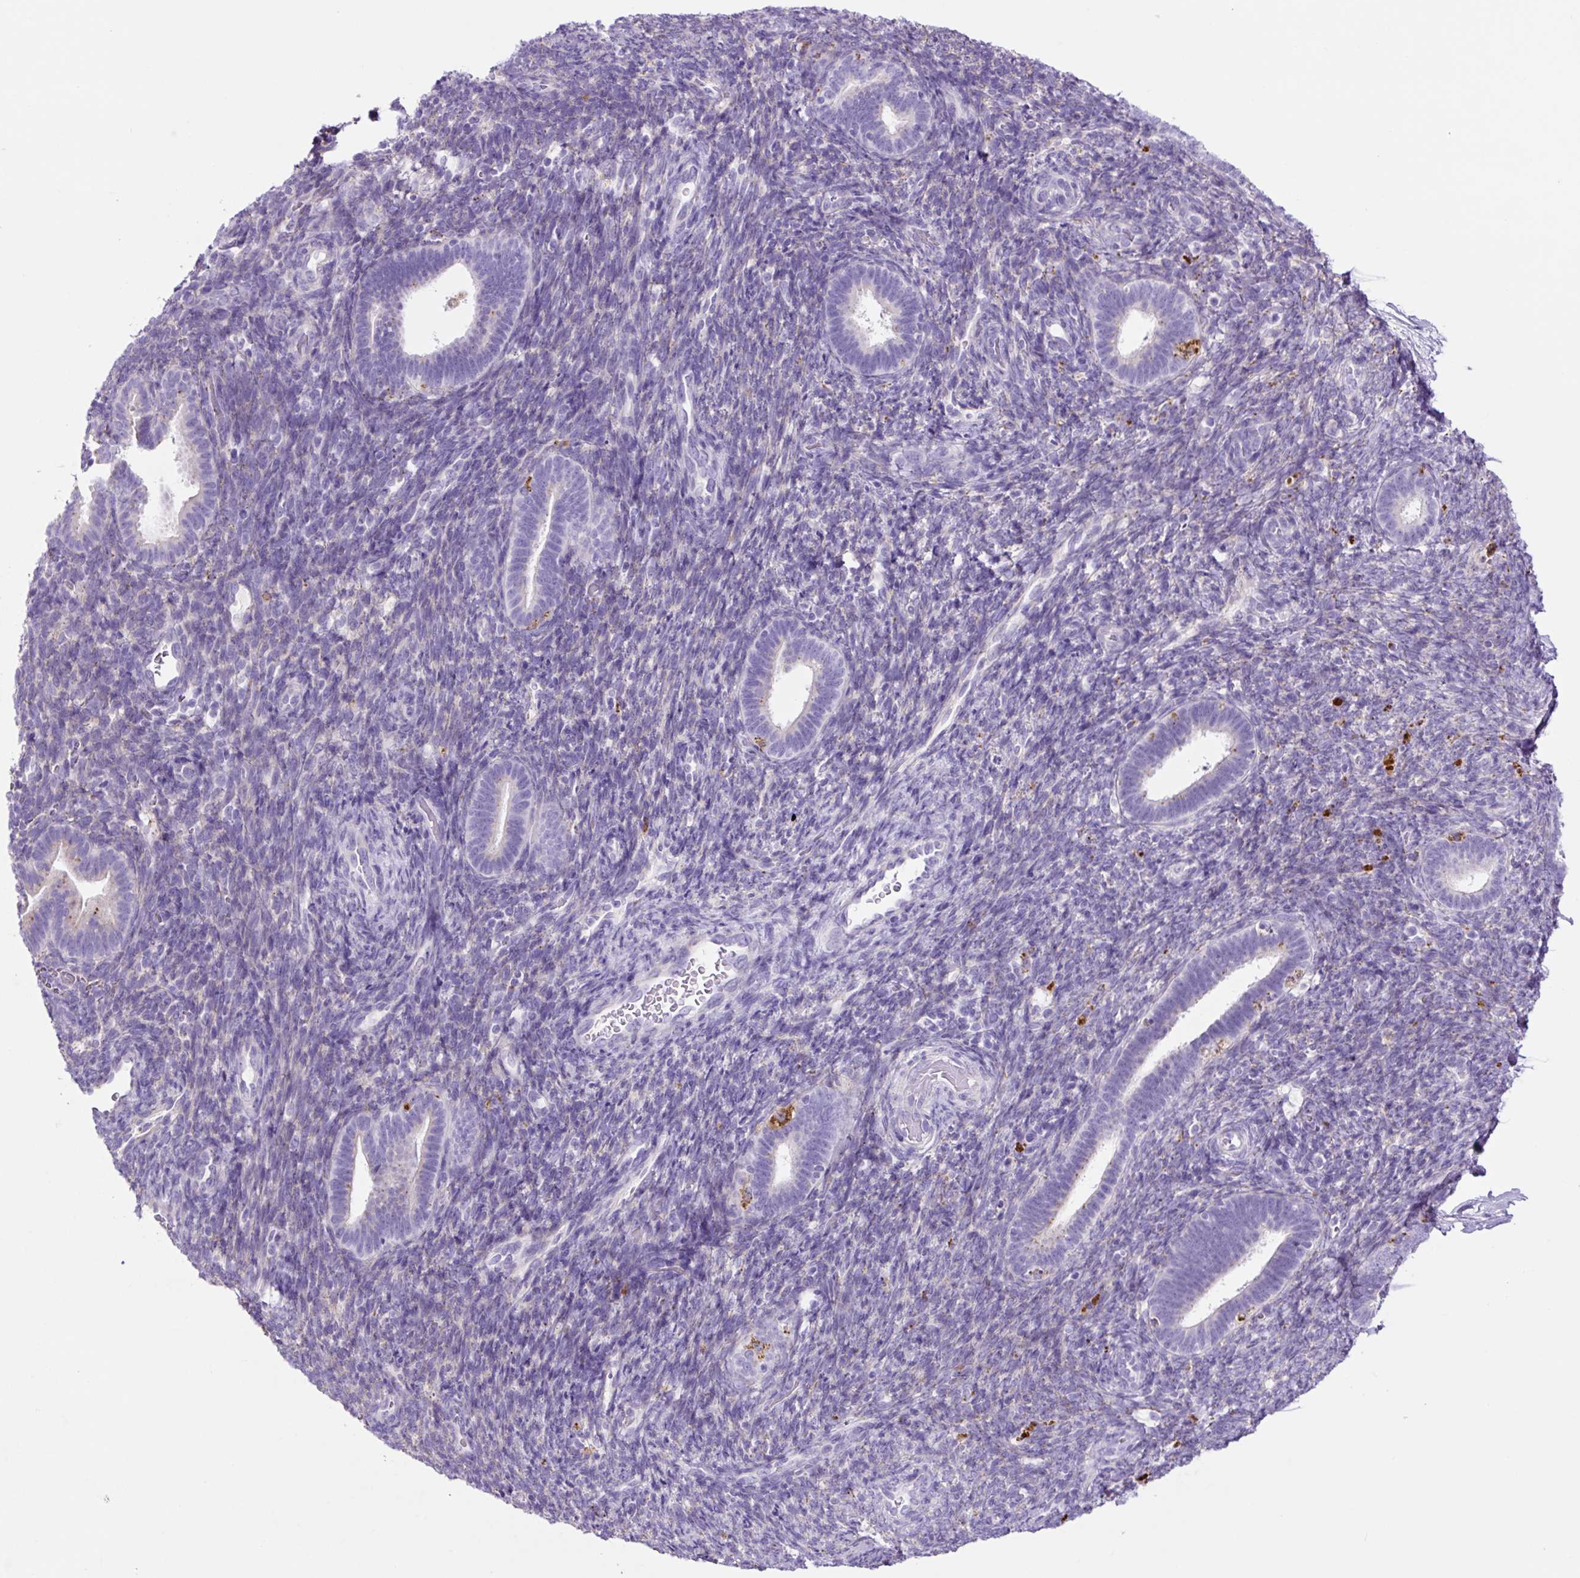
{"staining": {"intensity": "negative", "quantity": "none", "location": "none"}, "tissue": "endometrium", "cell_type": "Cells in endometrial stroma", "image_type": "normal", "snomed": [{"axis": "morphology", "description": "Normal tissue, NOS"}, {"axis": "topography", "description": "Endometrium"}], "caption": "Immunohistochemistry histopathology image of benign endometrium stained for a protein (brown), which reveals no expression in cells in endometrial stroma.", "gene": "LCN10", "patient": {"sex": "female", "age": 34}}